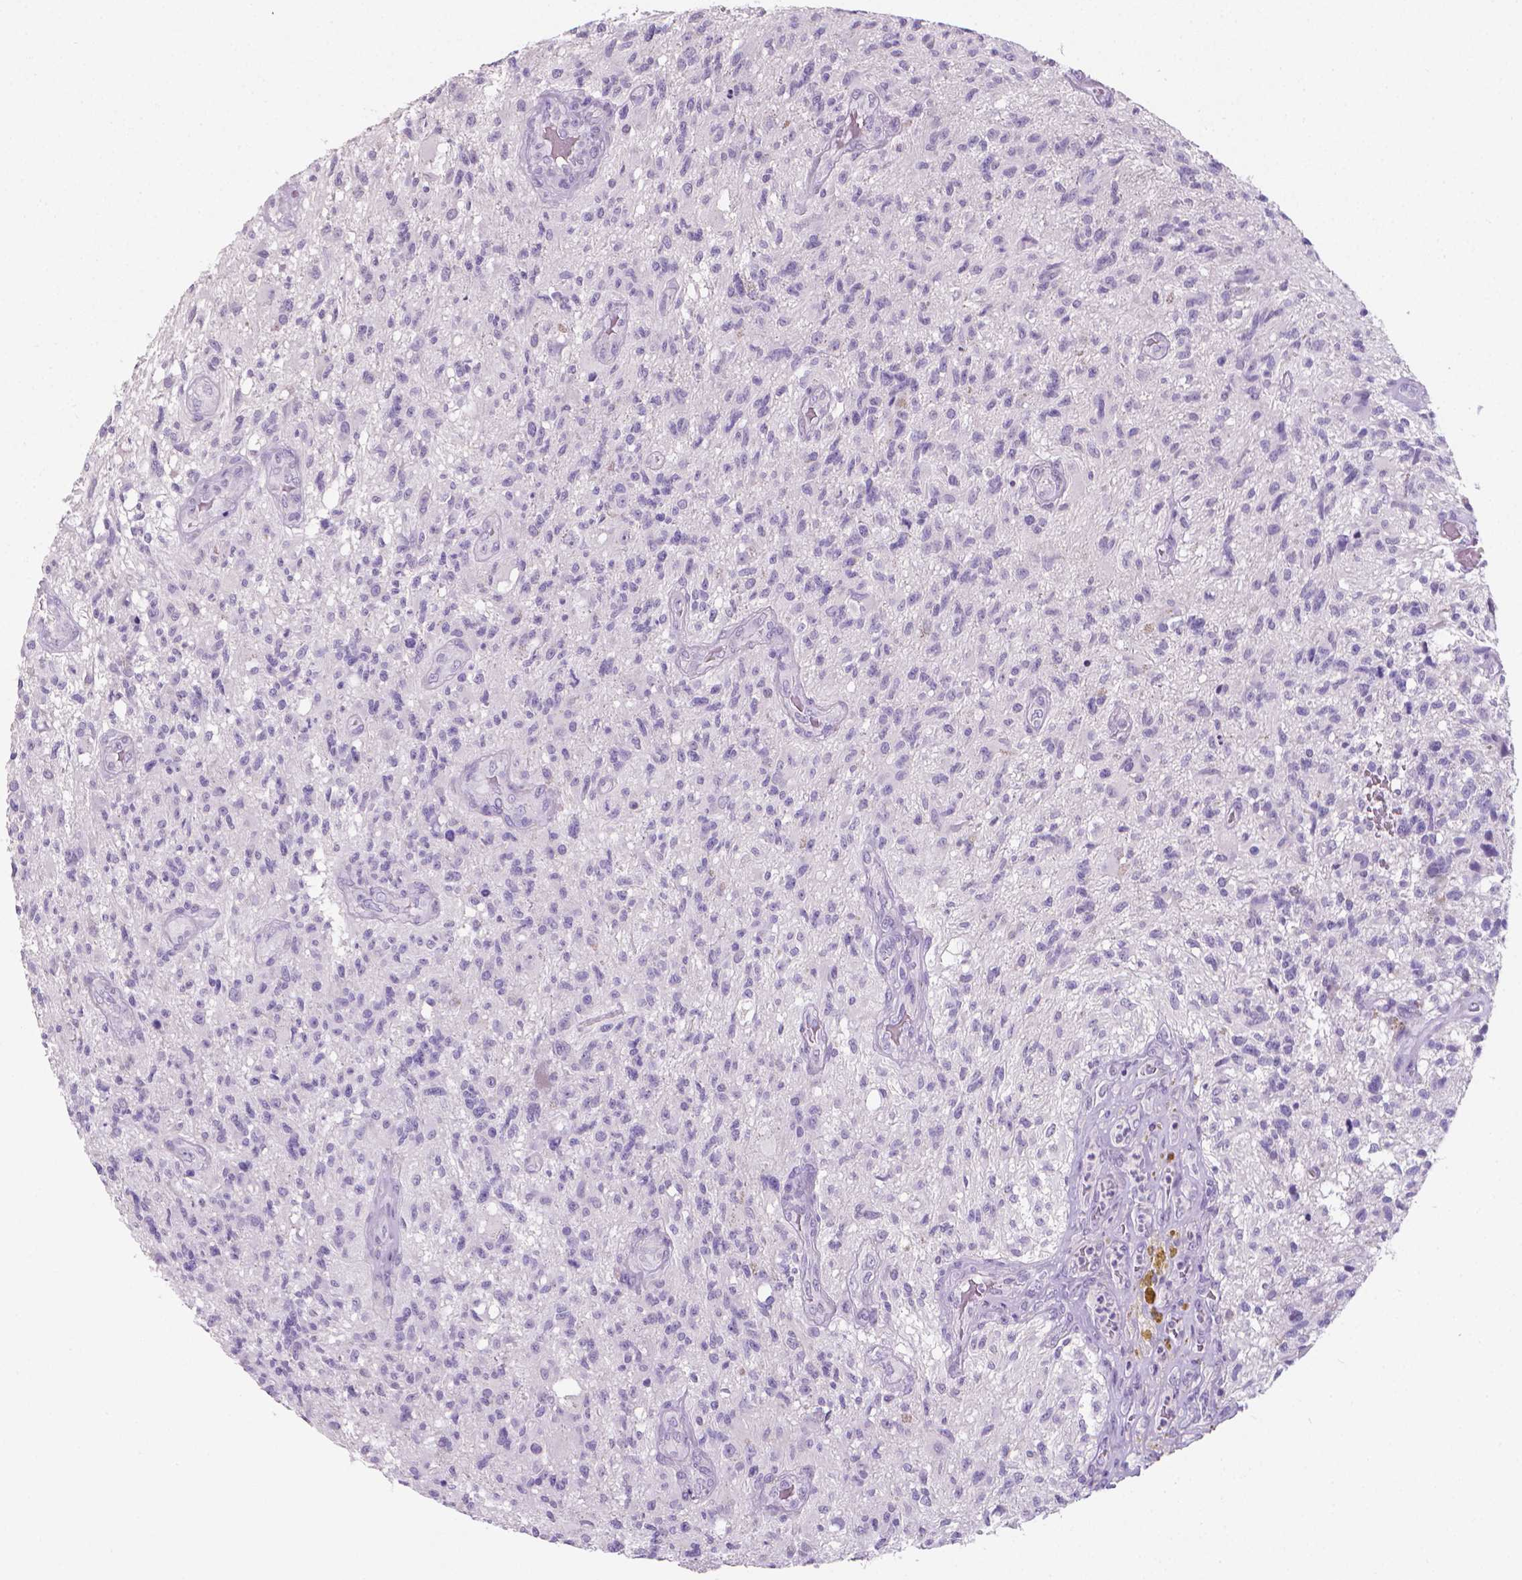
{"staining": {"intensity": "negative", "quantity": "none", "location": "none"}, "tissue": "glioma", "cell_type": "Tumor cells", "image_type": "cancer", "snomed": [{"axis": "morphology", "description": "Glioma, malignant, High grade"}, {"axis": "topography", "description": "Brain"}], "caption": "DAB immunohistochemical staining of malignant glioma (high-grade) demonstrates no significant expression in tumor cells.", "gene": "XPNPEP2", "patient": {"sex": "male", "age": 56}}